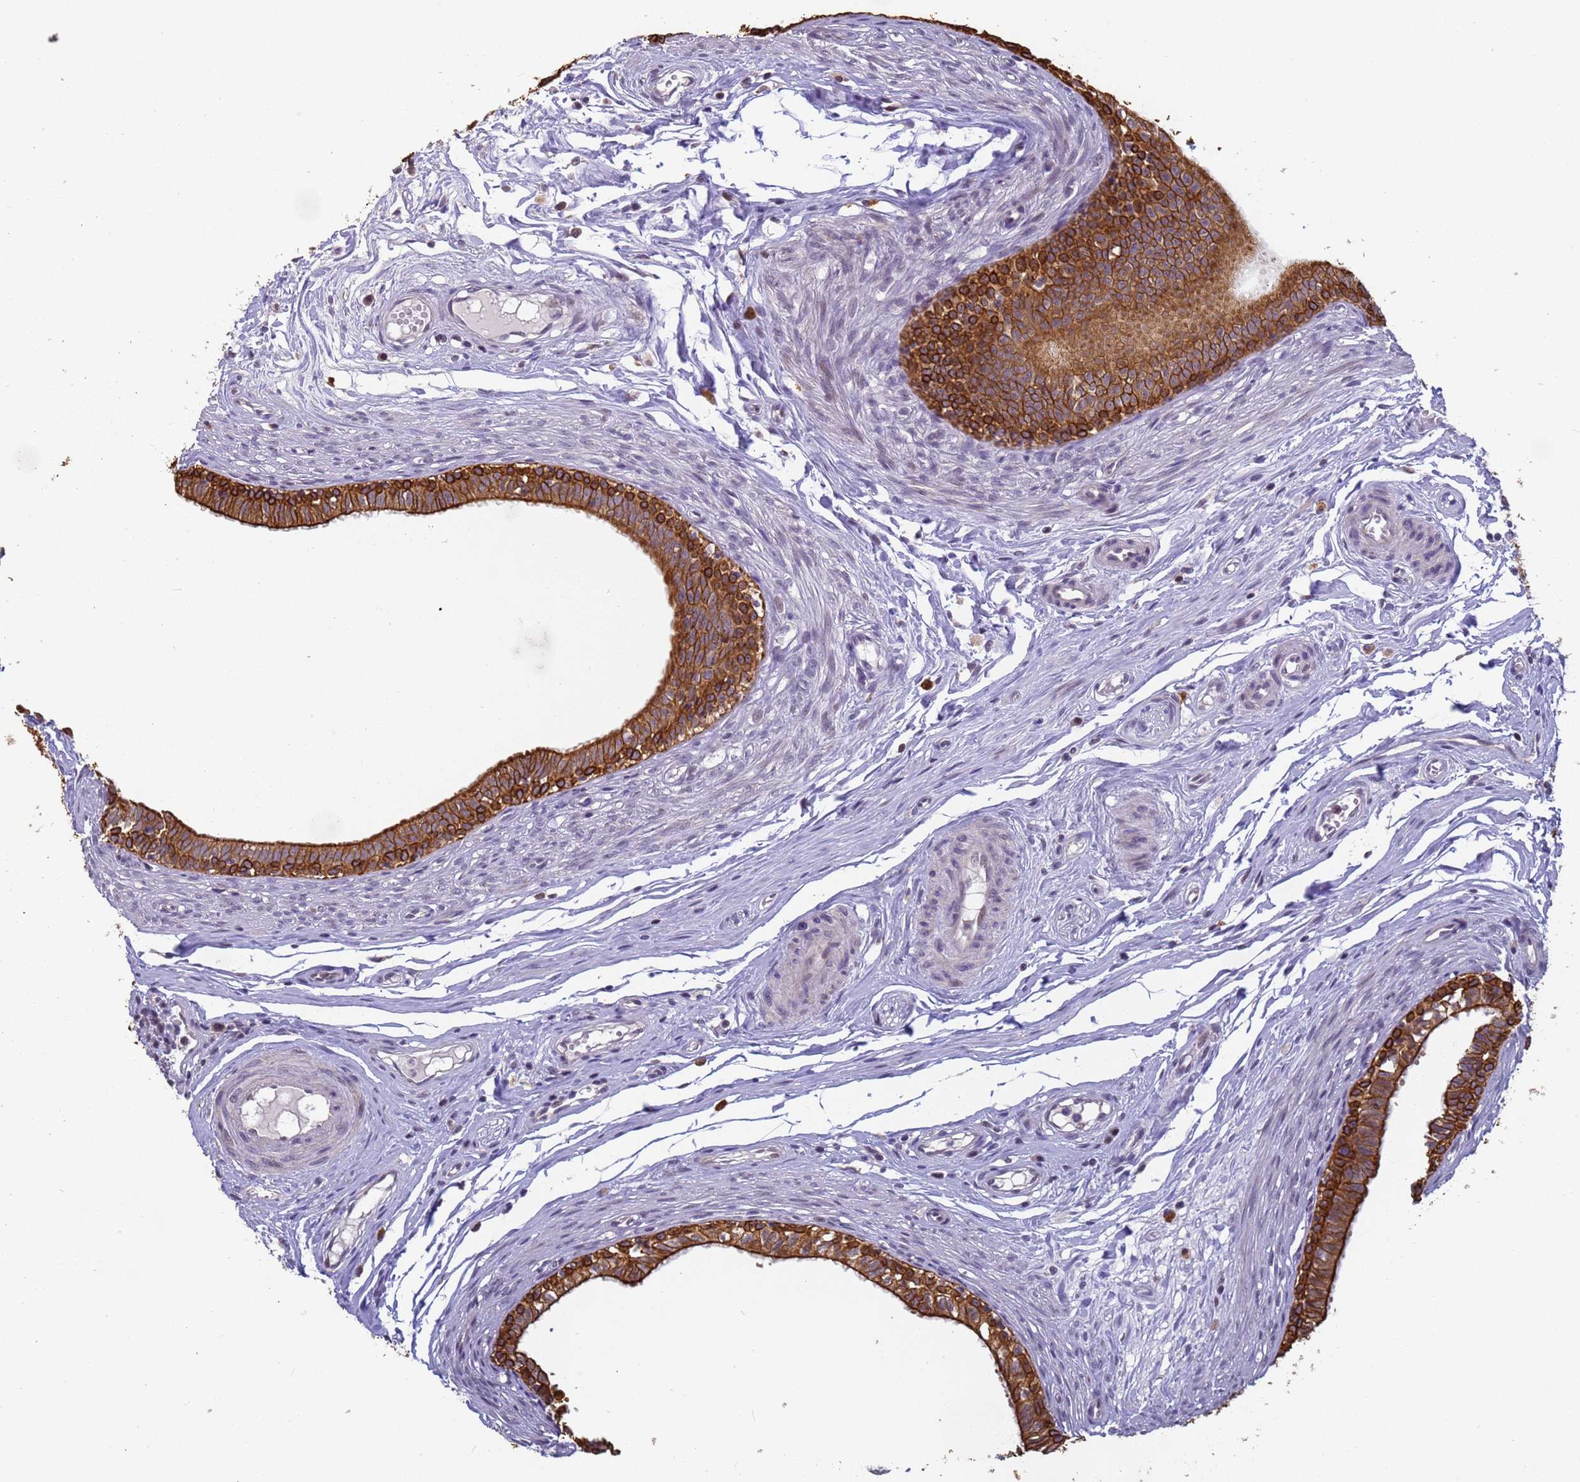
{"staining": {"intensity": "strong", "quantity": ">75%", "location": "cytoplasmic/membranous"}, "tissue": "epididymis", "cell_type": "Glandular cells", "image_type": "normal", "snomed": [{"axis": "morphology", "description": "Normal tissue, NOS"}, {"axis": "topography", "description": "Epididymis, spermatic cord, NOS"}], "caption": "The photomicrograph reveals staining of benign epididymis, revealing strong cytoplasmic/membranous protein positivity (brown color) within glandular cells.", "gene": "VWA3A", "patient": {"sex": "male", "age": 22}}